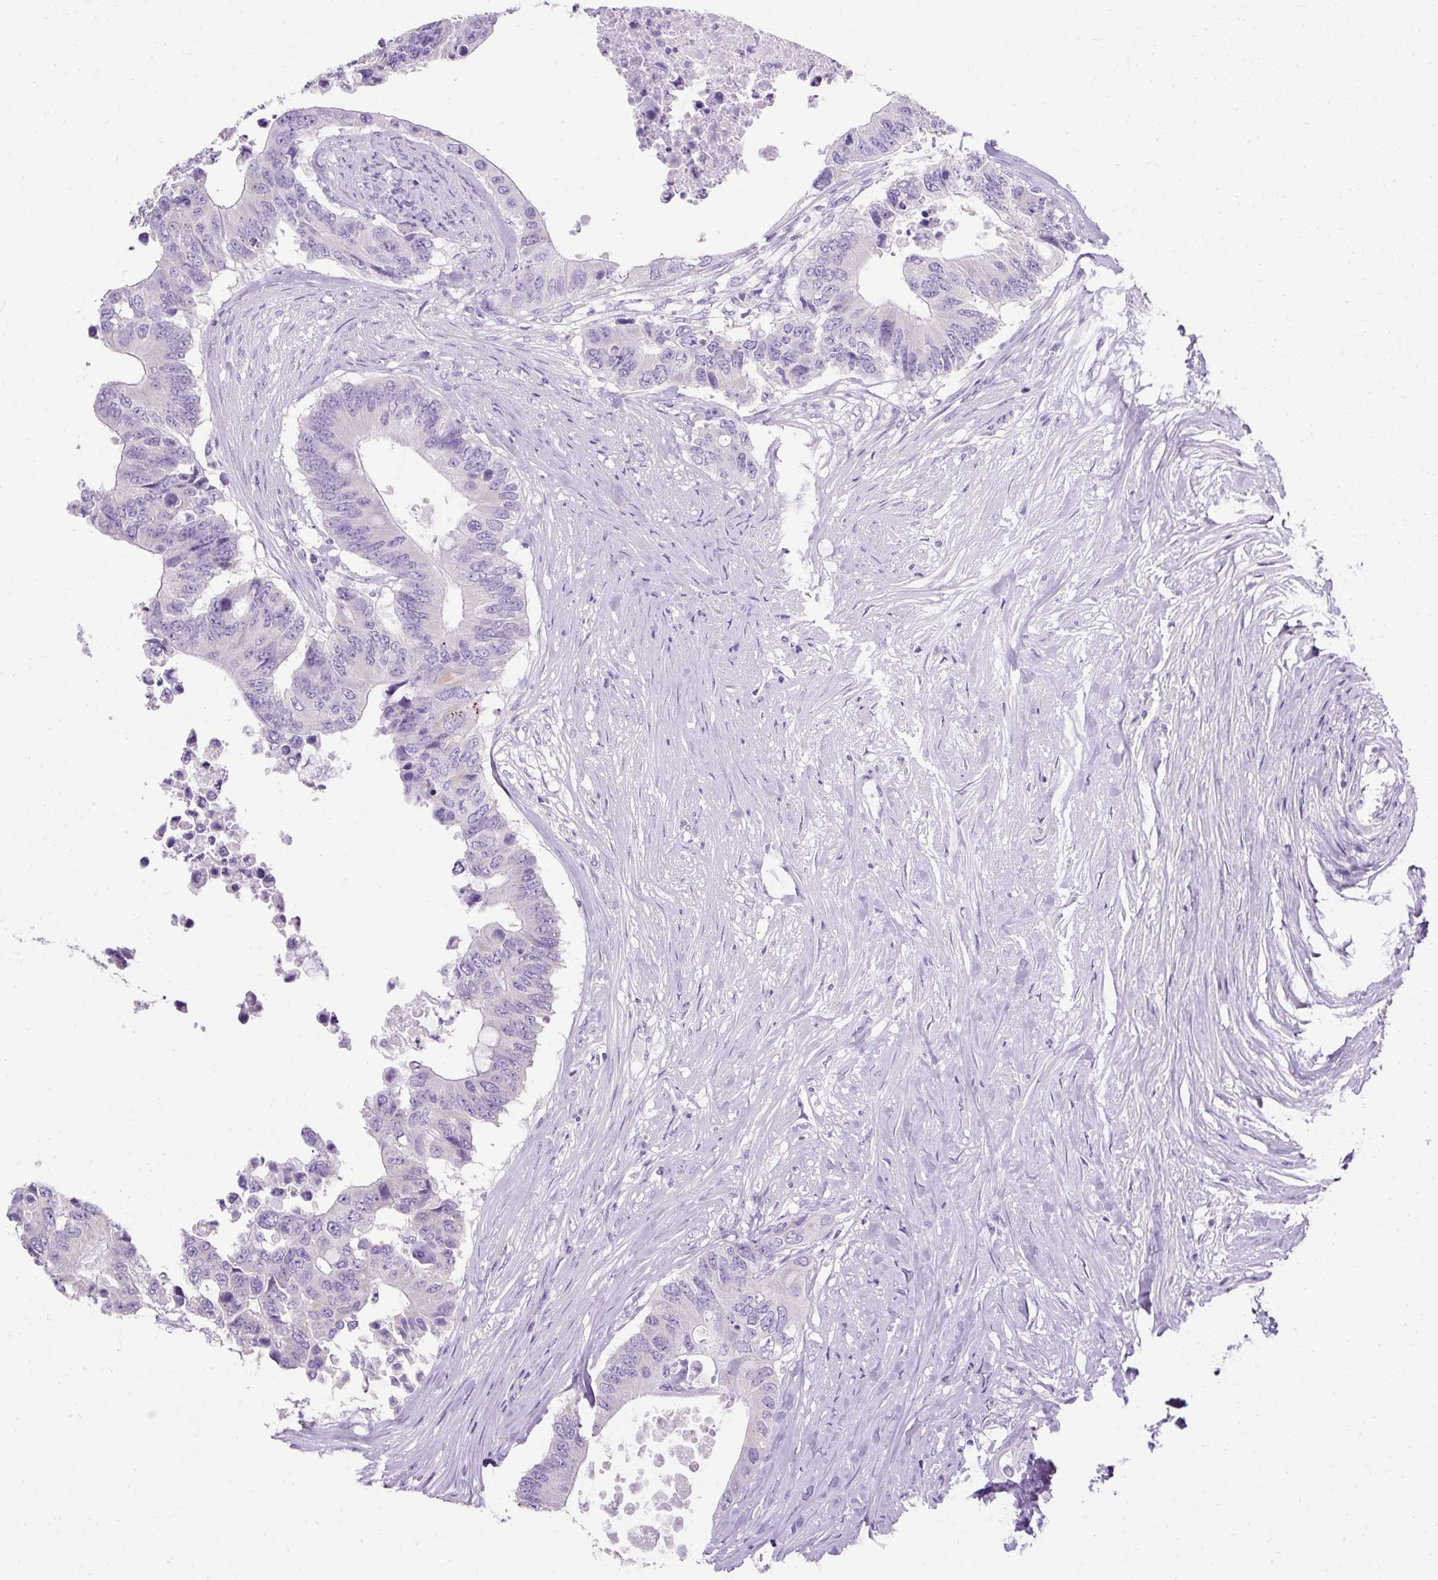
{"staining": {"intensity": "negative", "quantity": "none", "location": "none"}, "tissue": "colorectal cancer", "cell_type": "Tumor cells", "image_type": "cancer", "snomed": [{"axis": "morphology", "description": "Adenocarcinoma, NOS"}, {"axis": "topography", "description": "Colon"}], "caption": "Colorectal adenocarcinoma was stained to show a protein in brown. There is no significant expression in tumor cells.", "gene": "C2CD4C", "patient": {"sex": "male", "age": 71}}